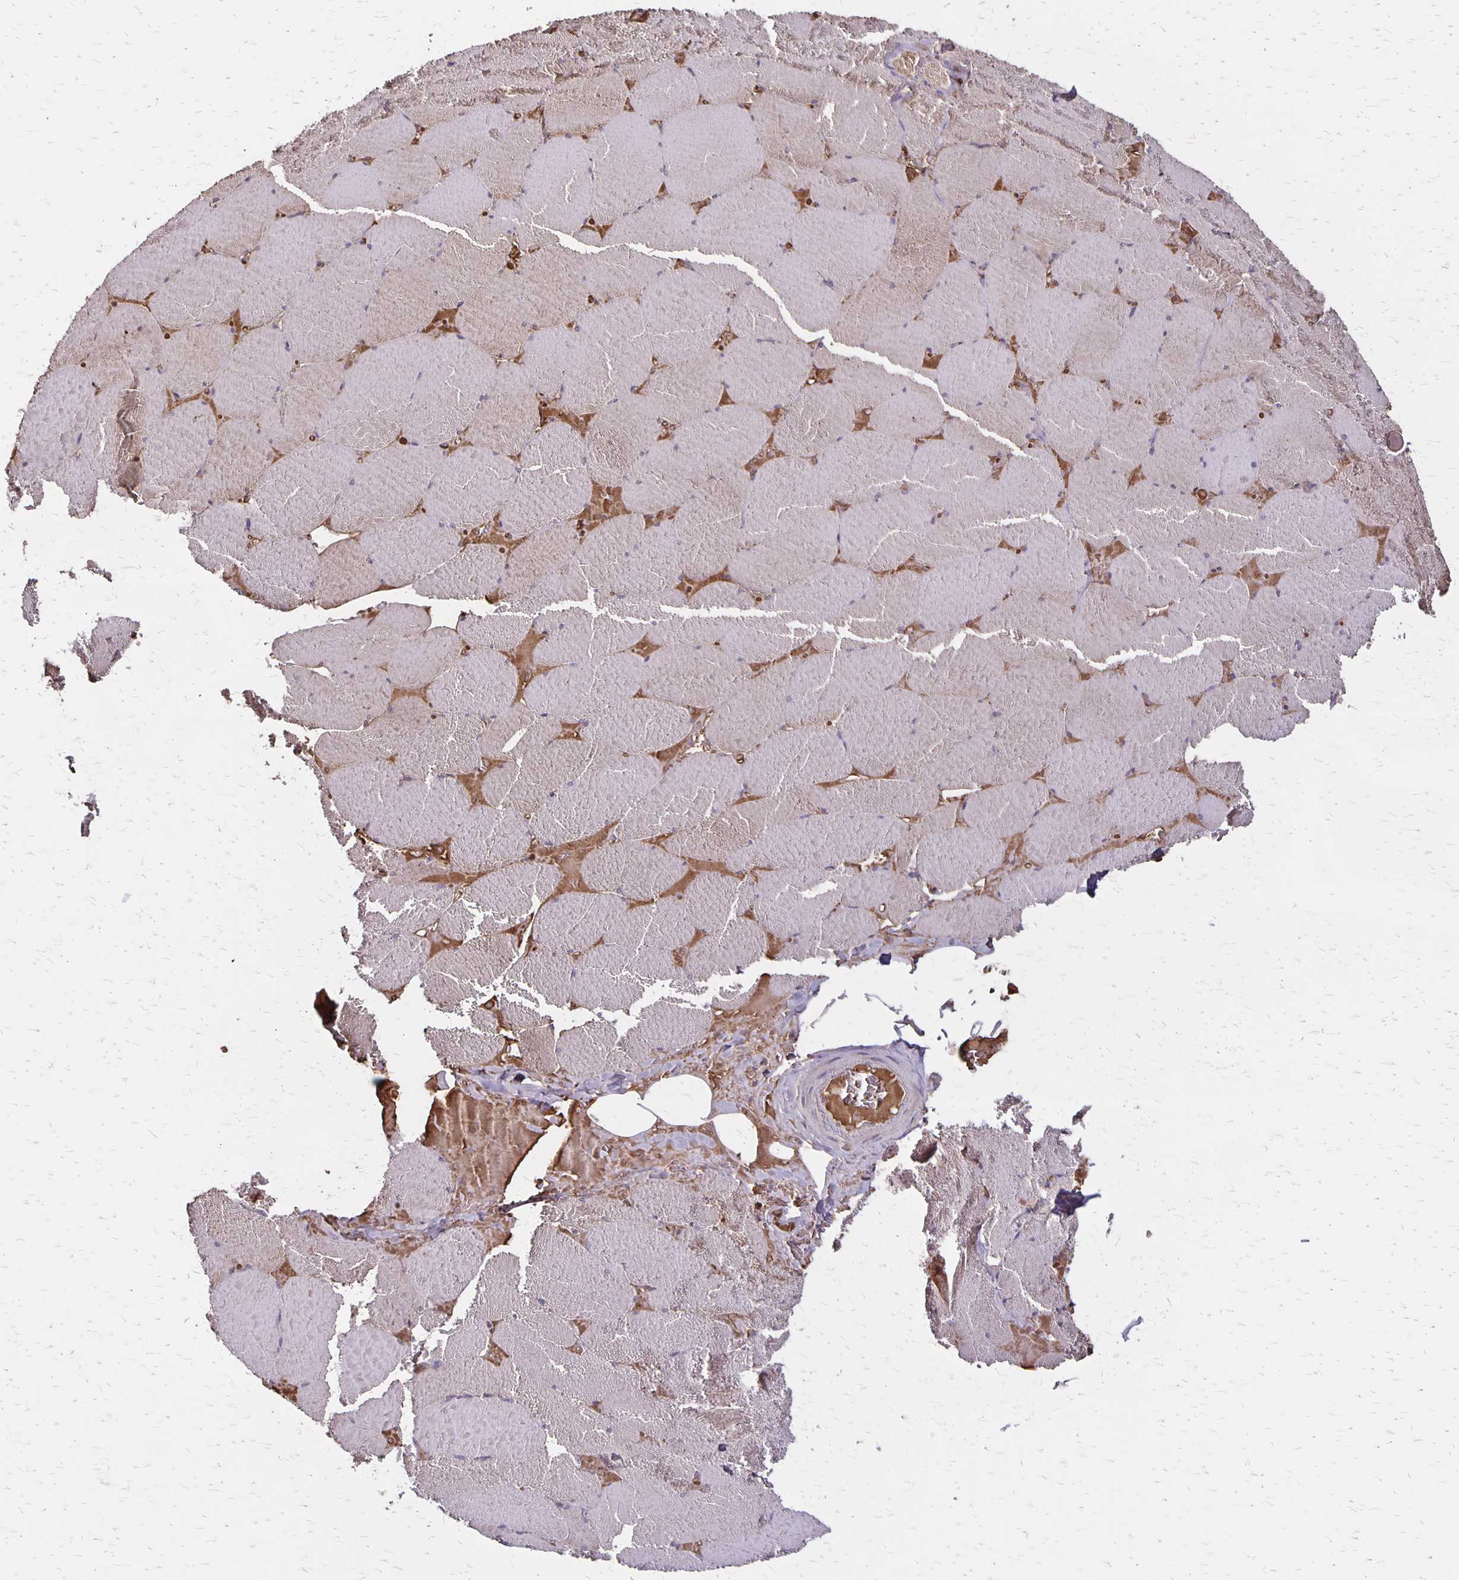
{"staining": {"intensity": "moderate", "quantity": "25%-75%", "location": "cytoplasmic/membranous"}, "tissue": "skeletal muscle", "cell_type": "Myocytes", "image_type": "normal", "snomed": [{"axis": "morphology", "description": "Normal tissue, NOS"}, {"axis": "topography", "description": "Skeletal muscle"}, {"axis": "topography", "description": "Head-Neck"}], "caption": "This image shows immunohistochemistry (IHC) staining of normal skeletal muscle, with medium moderate cytoplasmic/membranous expression in about 25%-75% of myocytes.", "gene": "PROM2", "patient": {"sex": "male", "age": 66}}